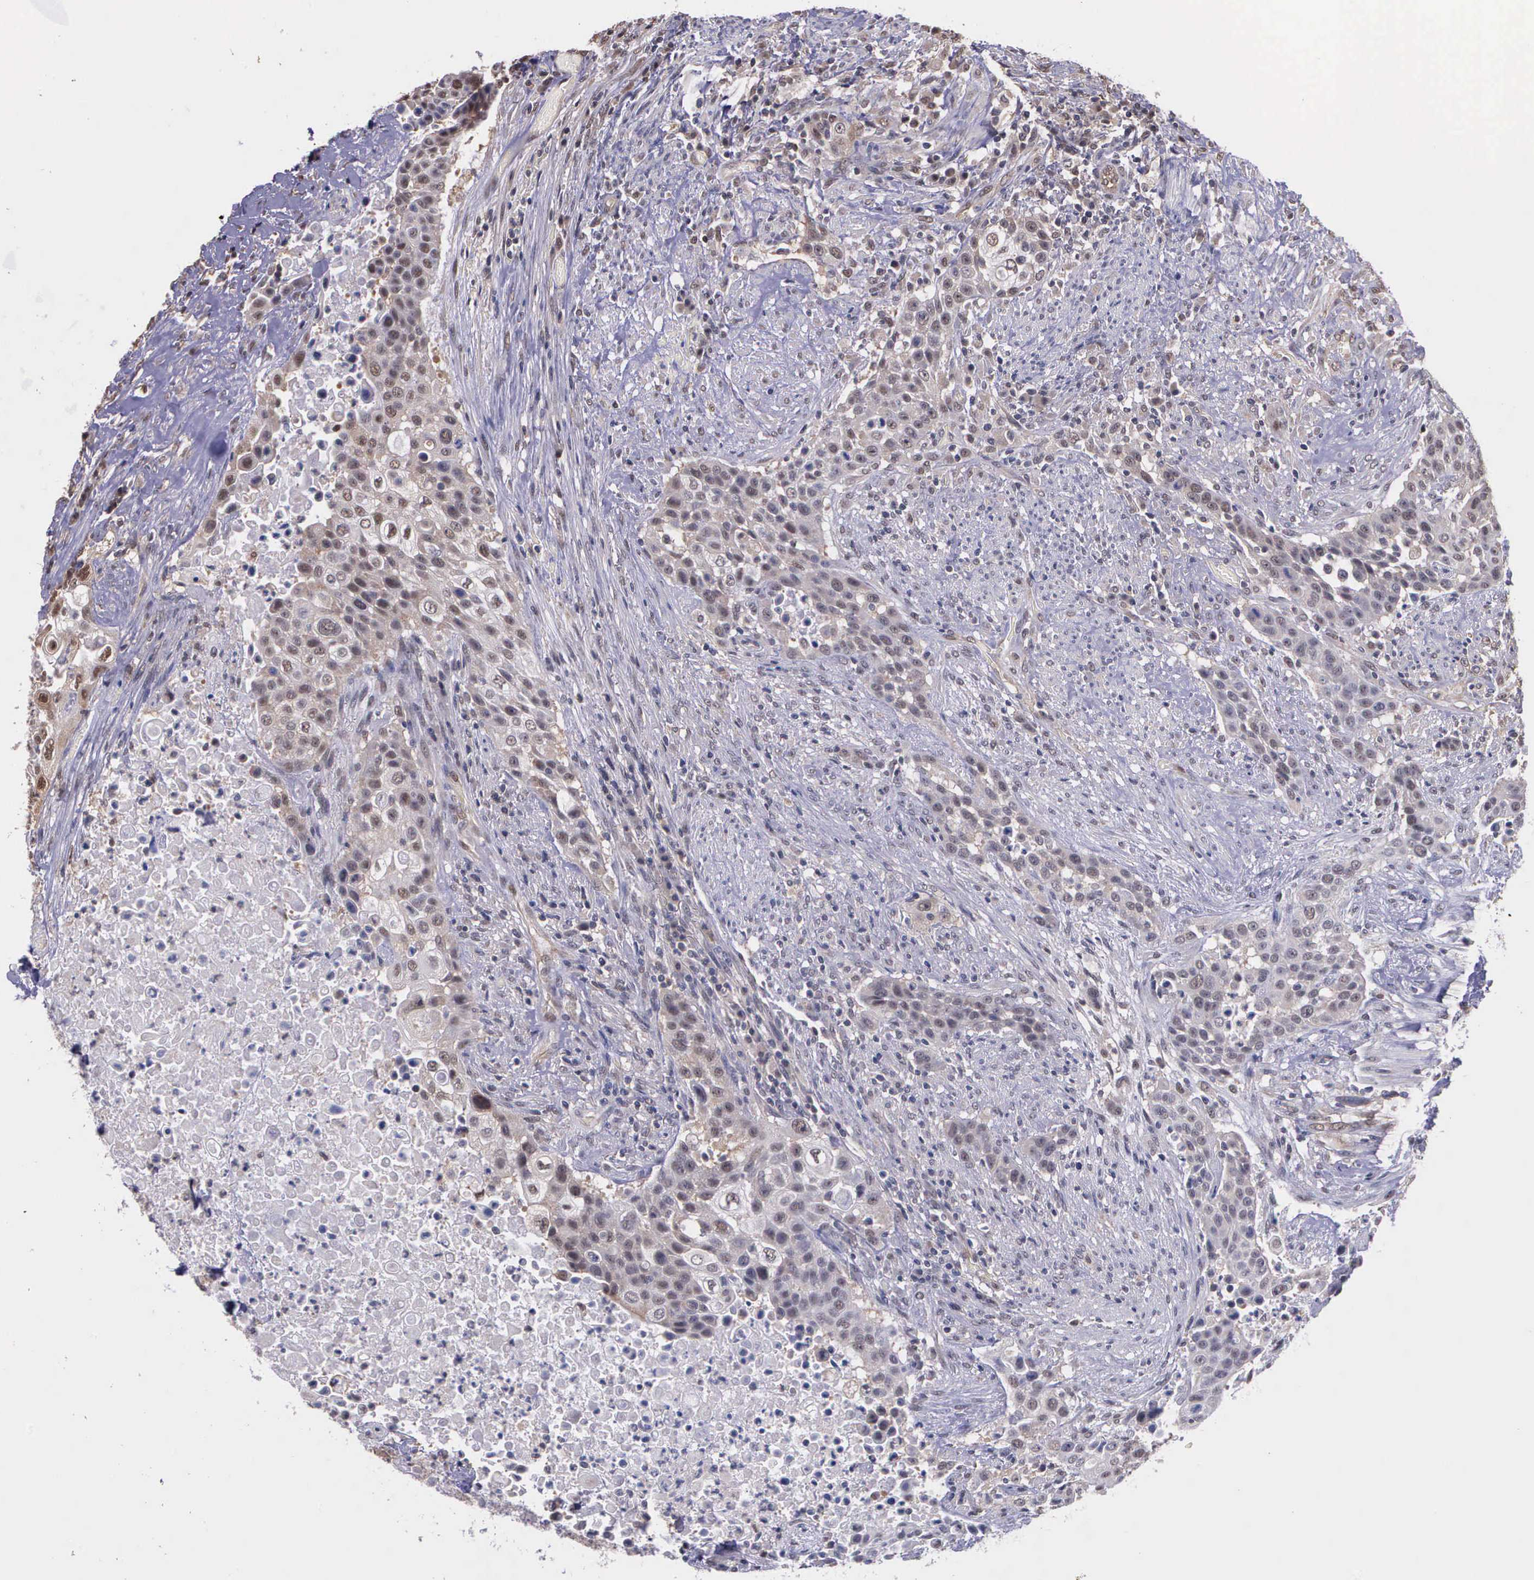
{"staining": {"intensity": "weak", "quantity": "25%-75%", "location": "cytoplasmic/membranous,nuclear"}, "tissue": "urothelial cancer", "cell_type": "Tumor cells", "image_type": "cancer", "snomed": [{"axis": "morphology", "description": "Urothelial carcinoma, High grade"}, {"axis": "topography", "description": "Urinary bladder"}], "caption": "Protein staining of urothelial cancer tissue demonstrates weak cytoplasmic/membranous and nuclear expression in about 25%-75% of tumor cells.", "gene": "PSMC1", "patient": {"sex": "male", "age": 74}}